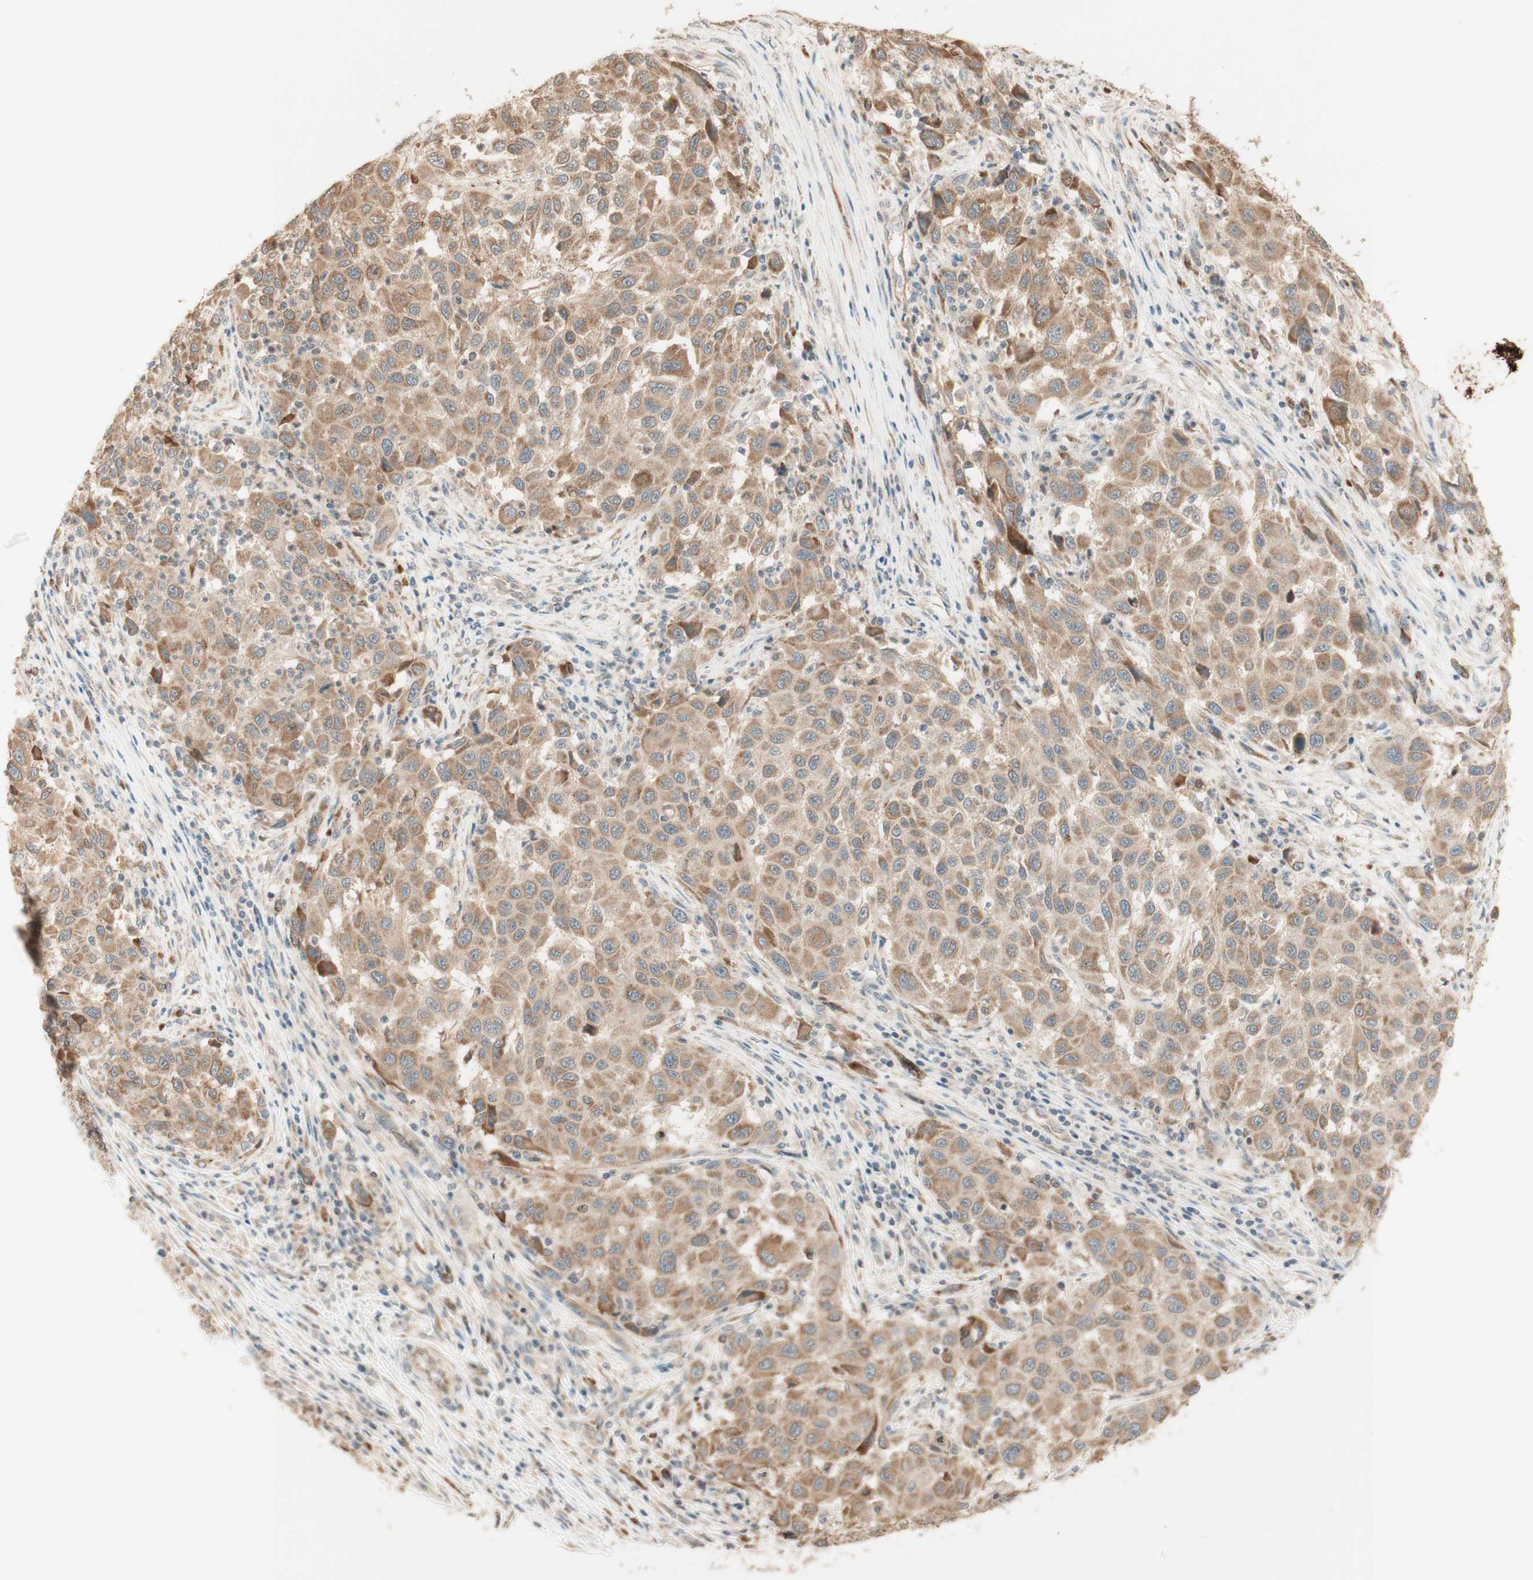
{"staining": {"intensity": "moderate", "quantity": ">75%", "location": "cytoplasmic/membranous"}, "tissue": "melanoma", "cell_type": "Tumor cells", "image_type": "cancer", "snomed": [{"axis": "morphology", "description": "Malignant melanoma, Metastatic site"}, {"axis": "topography", "description": "Lymph node"}], "caption": "Malignant melanoma (metastatic site) stained with a protein marker displays moderate staining in tumor cells.", "gene": "CLCN2", "patient": {"sex": "male", "age": 61}}